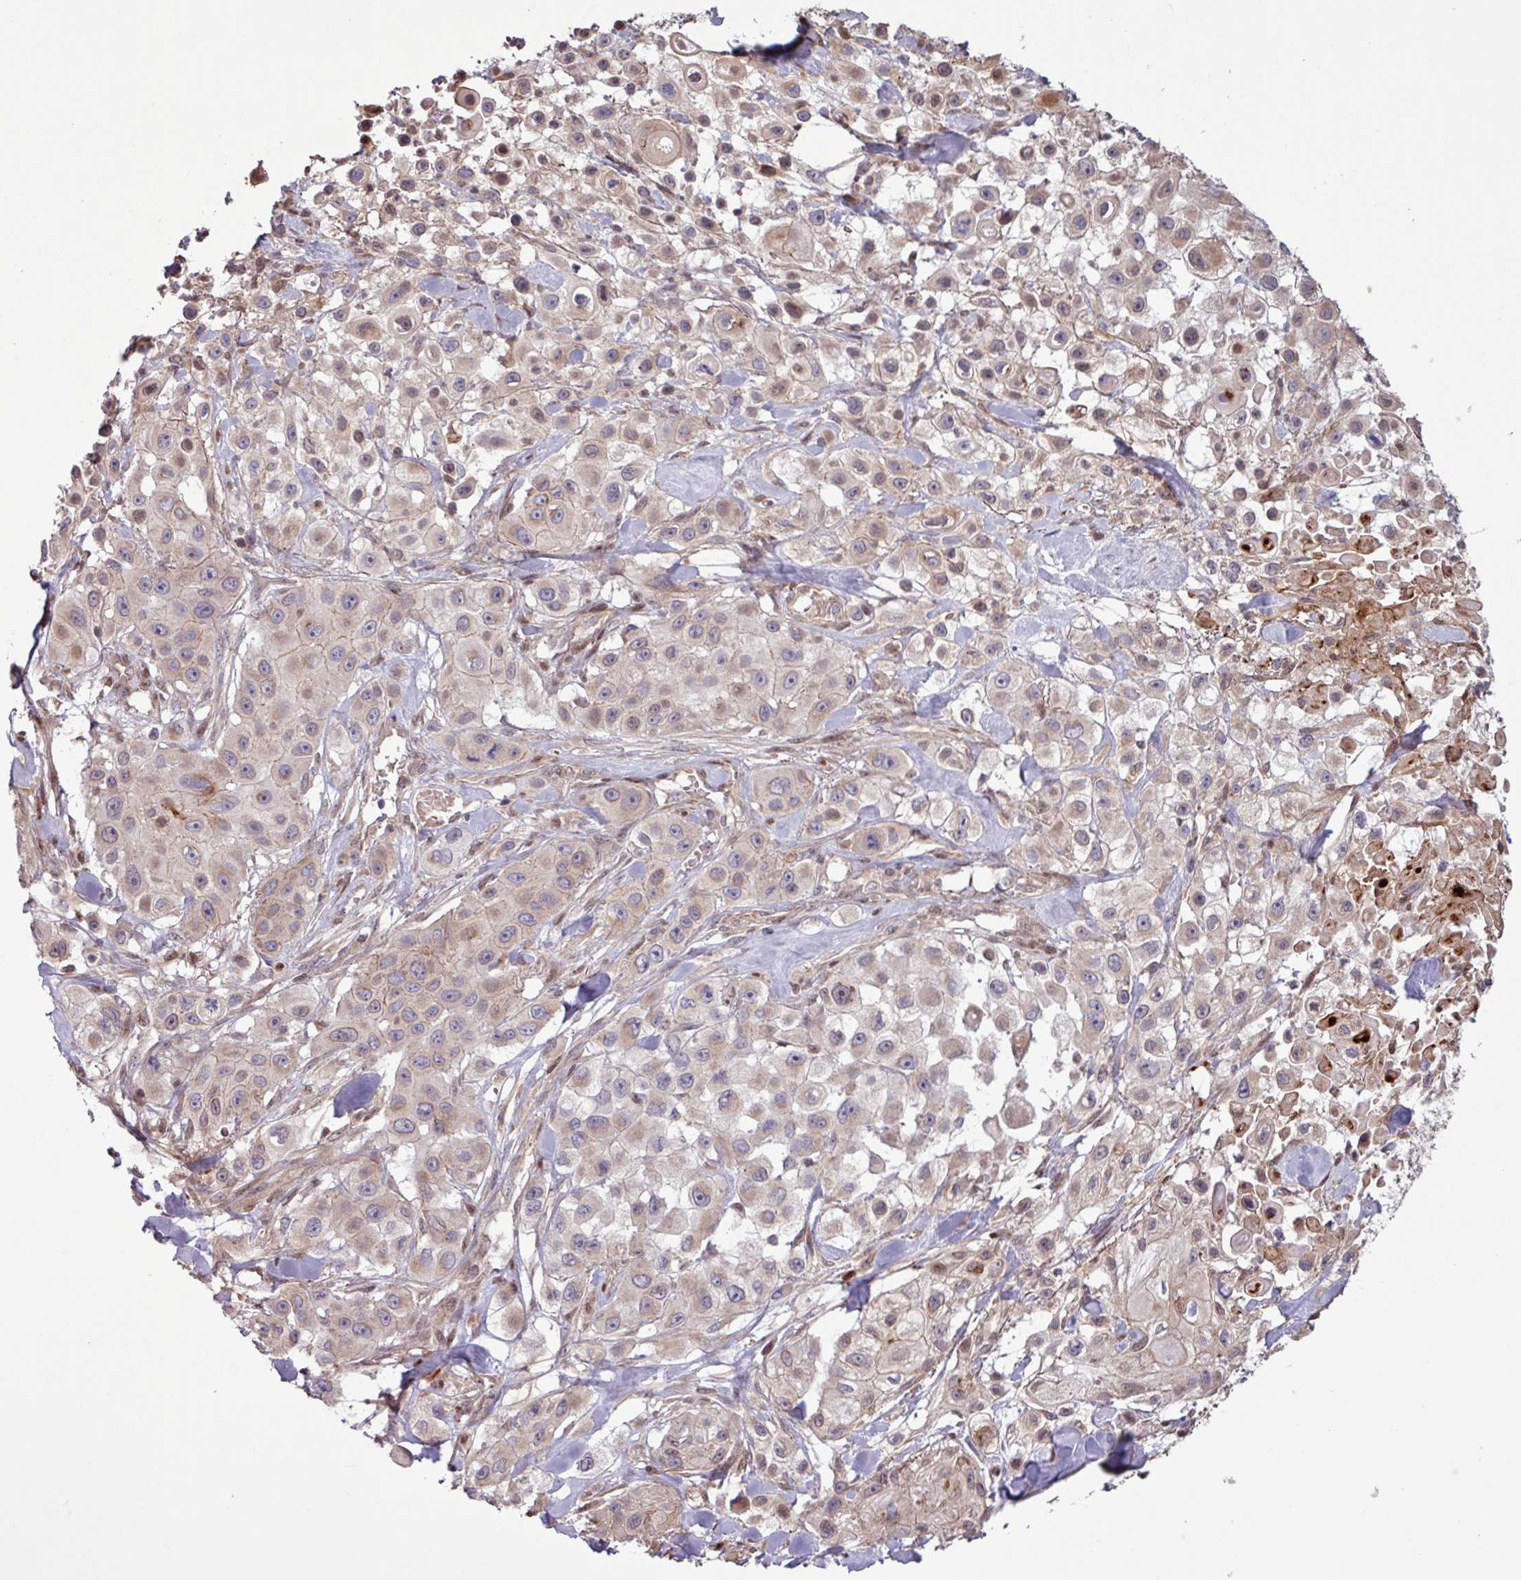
{"staining": {"intensity": "weak", "quantity": "<25%", "location": "cytoplasmic/membranous"}, "tissue": "skin cancer", "cell_type": "Tumor cells", "image_type": "cancer", "snomed": [{"axis": "morphology", "description": "Squamous cell carcinoma, NOS"}, {"axis": "topography", "description": "Skin"}], "caption": "This is a photomicrograph of immunohistochemistry staining of skin cancer, which shows no positivity in tumor cells.", "gene": "PDPR", "patient": {"sex": "male", "age": 63}}